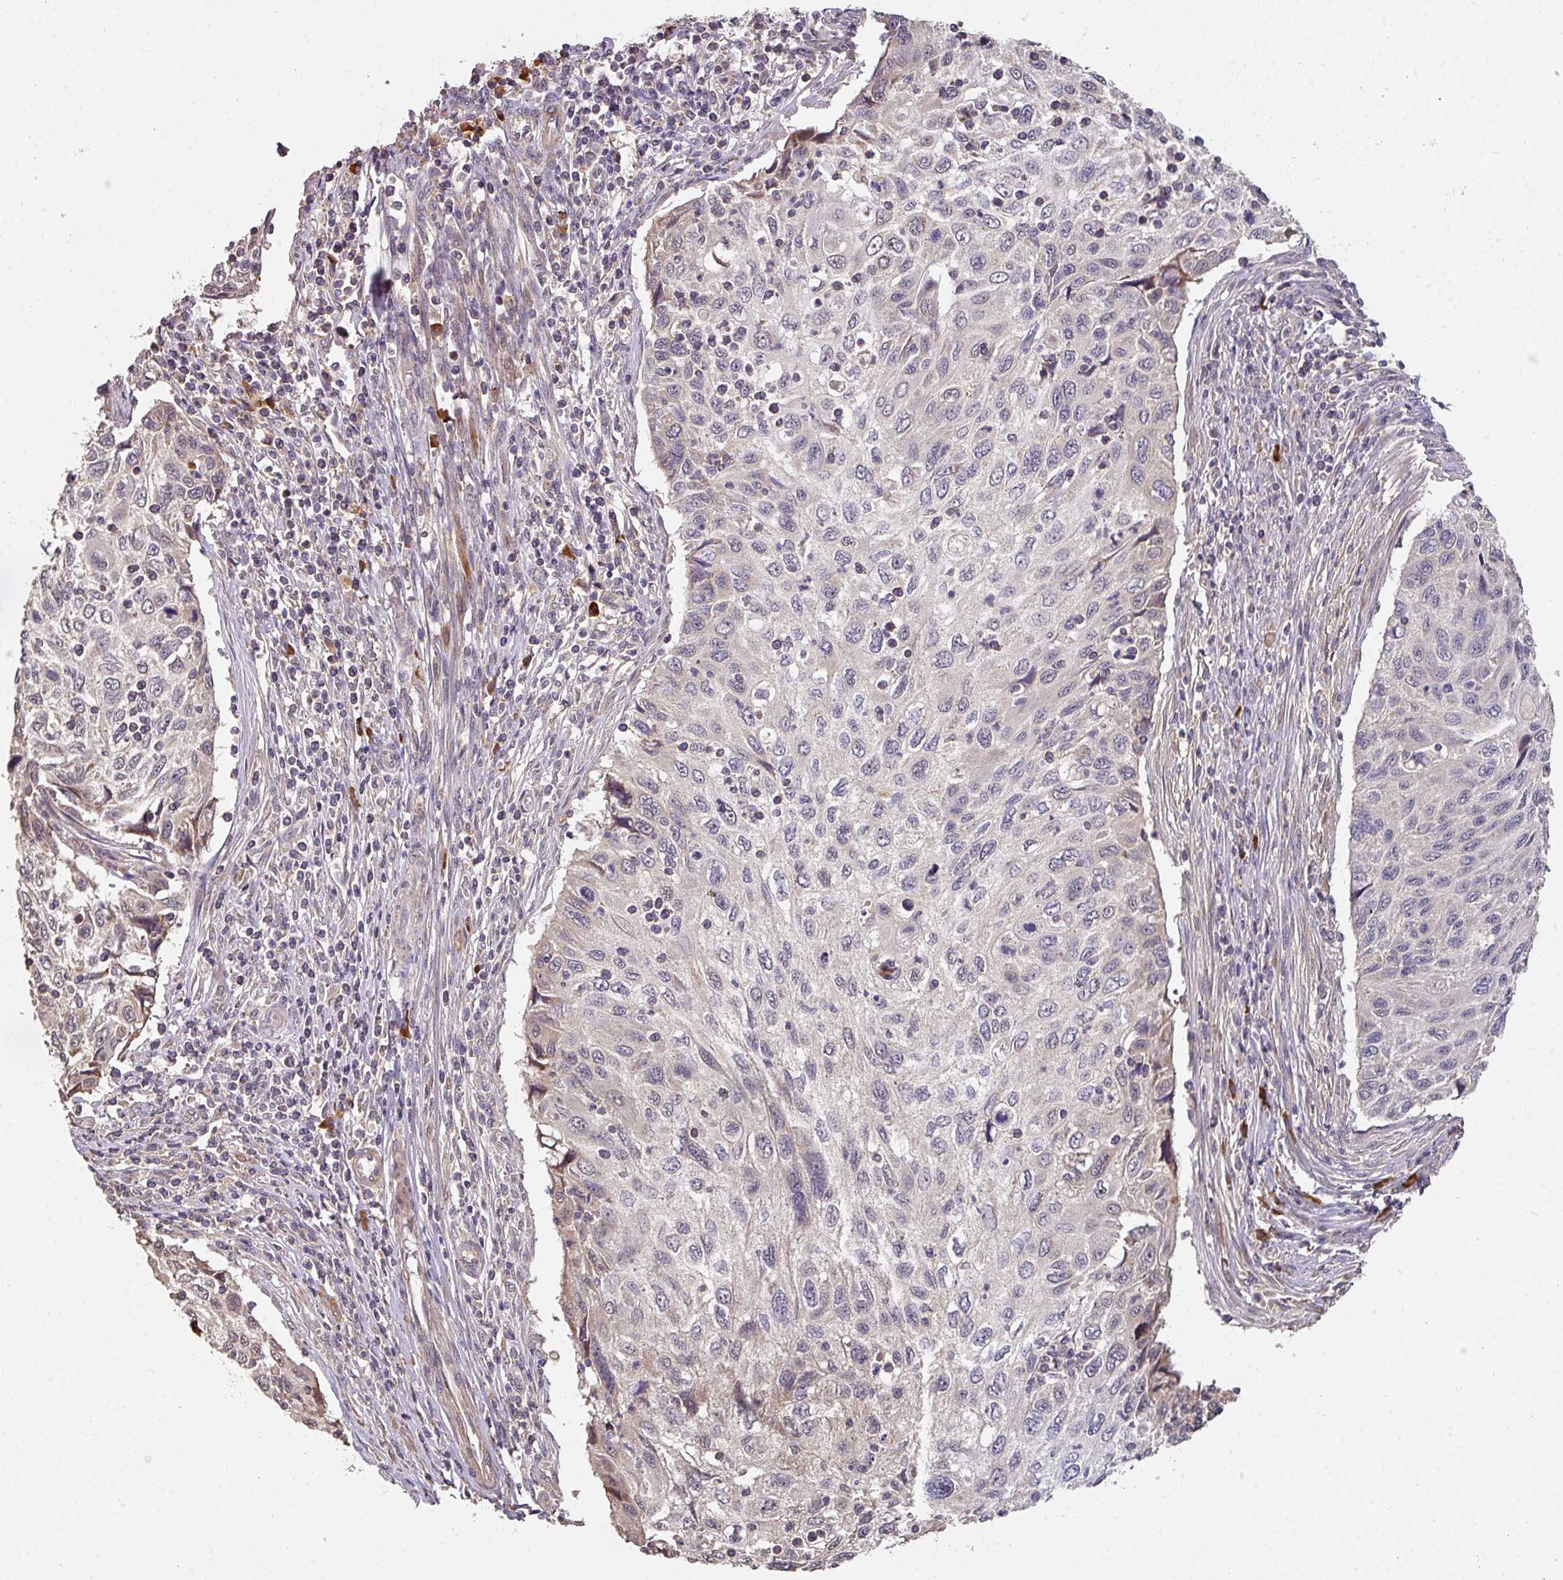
{"staining": {"intensity": "negative", "quantity": "none", "location": "none"}, "tissue": "cervical cancer", "cell_type": "Tumor cells", "image_type": "cancer", "snomed": [{"axis": "morphology", "description": "Squamous cell carcinoma, NOS"}, {"axis": "topography", "description": "Cervix"}], "caption": "There is no significant staining in tumor cells of squamous cell carcinoma (cervical). (Brightfield microscopy of DAB (3,3'-diaminobenzidine) immunohistochemistry (IHC) at high magnification).", "gene": "ACVR2B", "patient": {"sex": "female", "age": 70}}